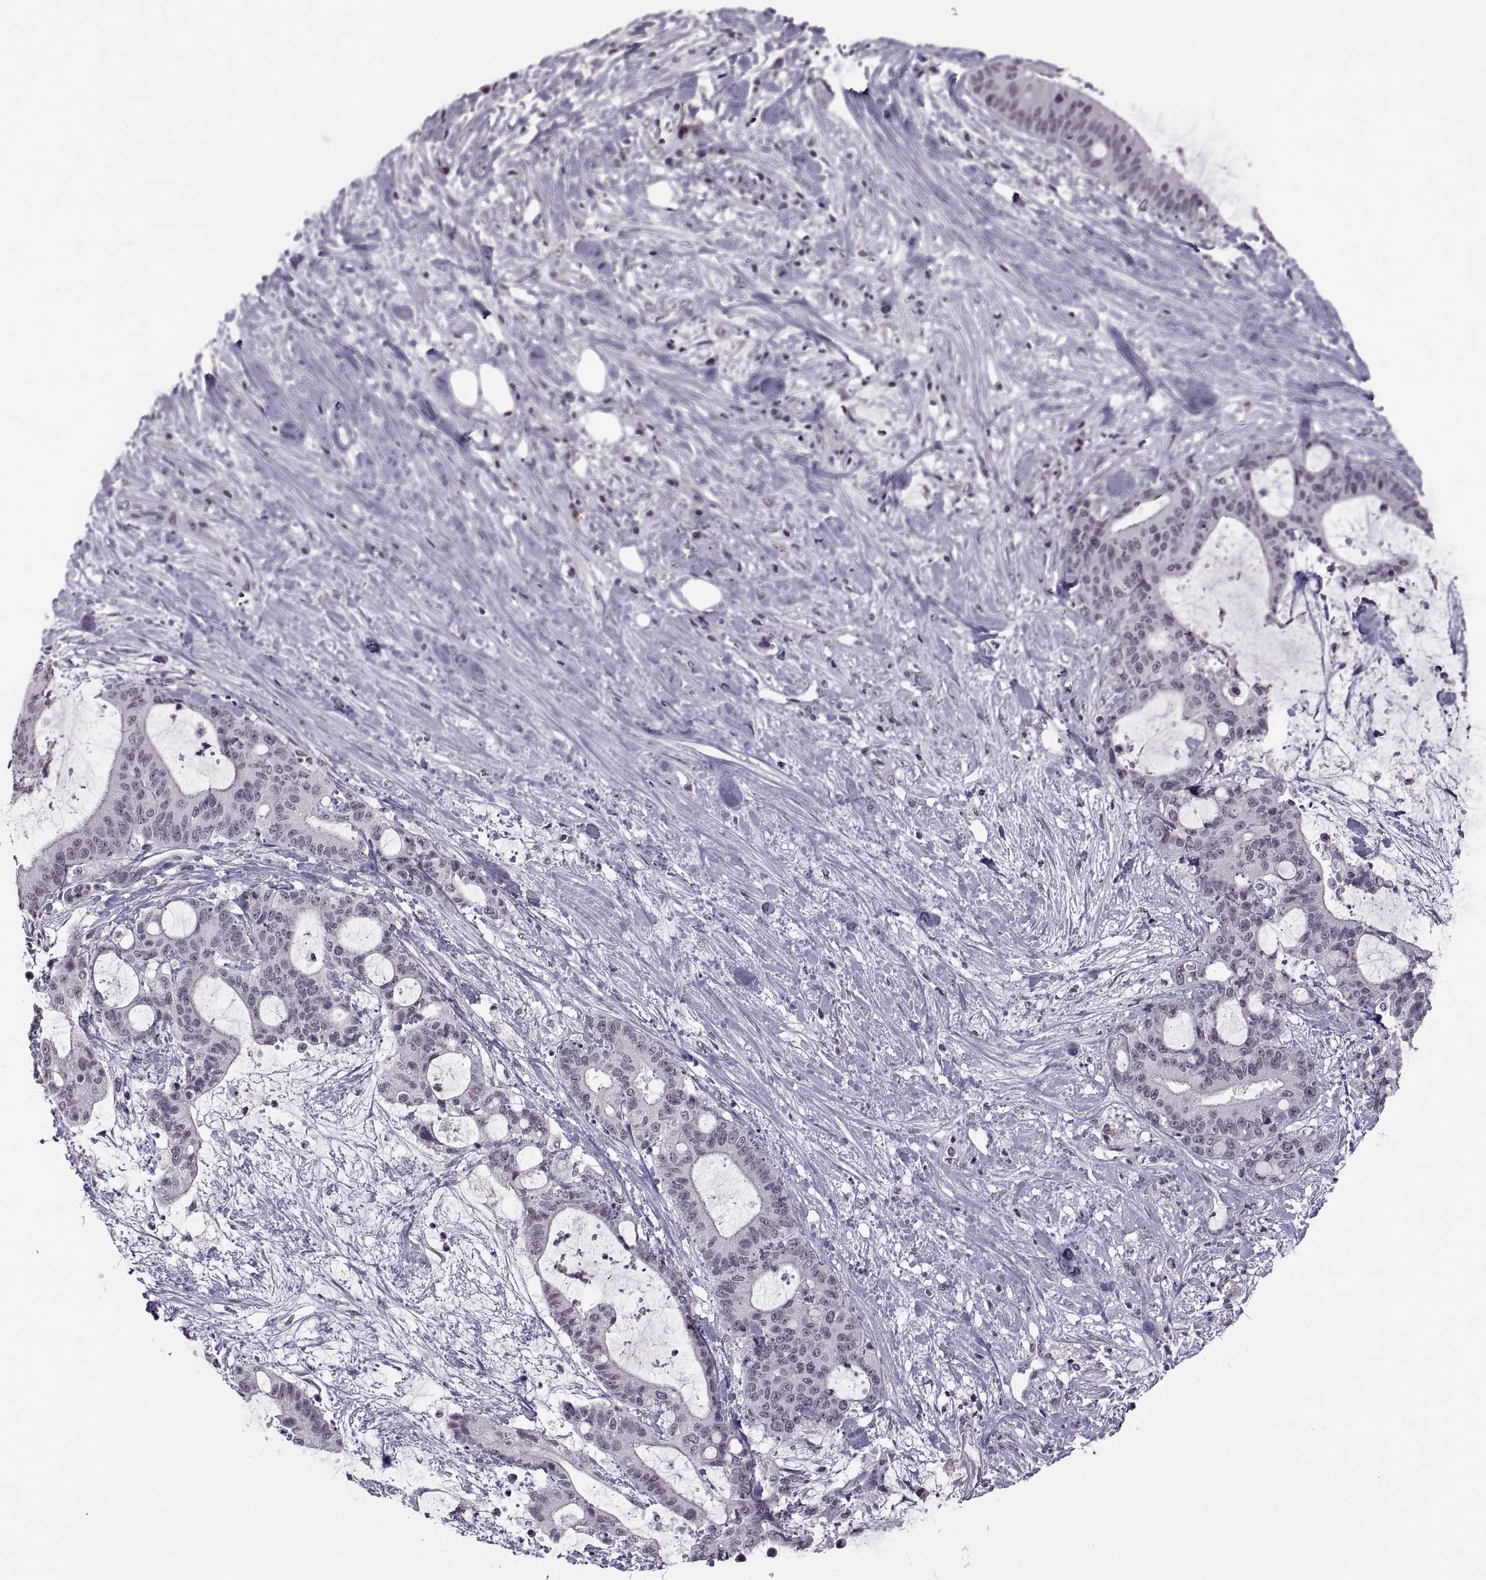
{"staining": {"intensity": "negative", "quantity": "none", "location": "none"}, "tissue": "liver cancer", "cell_type": "Tumor cells", "image_type": "cancer", "snomed": [{"axis": "morphology", "description": "Cholangiocarcinoma"}, {"axis": "topography", "description": "Liver"}], "caption": "Immunohistochemistry (IHC) image of neoplastic tissue: human liver cancer stained with DAB demonstrates no significant protein staining in tumor cells.", "gene": "OTP", "patient": {"sex": "female", "age": 73}}